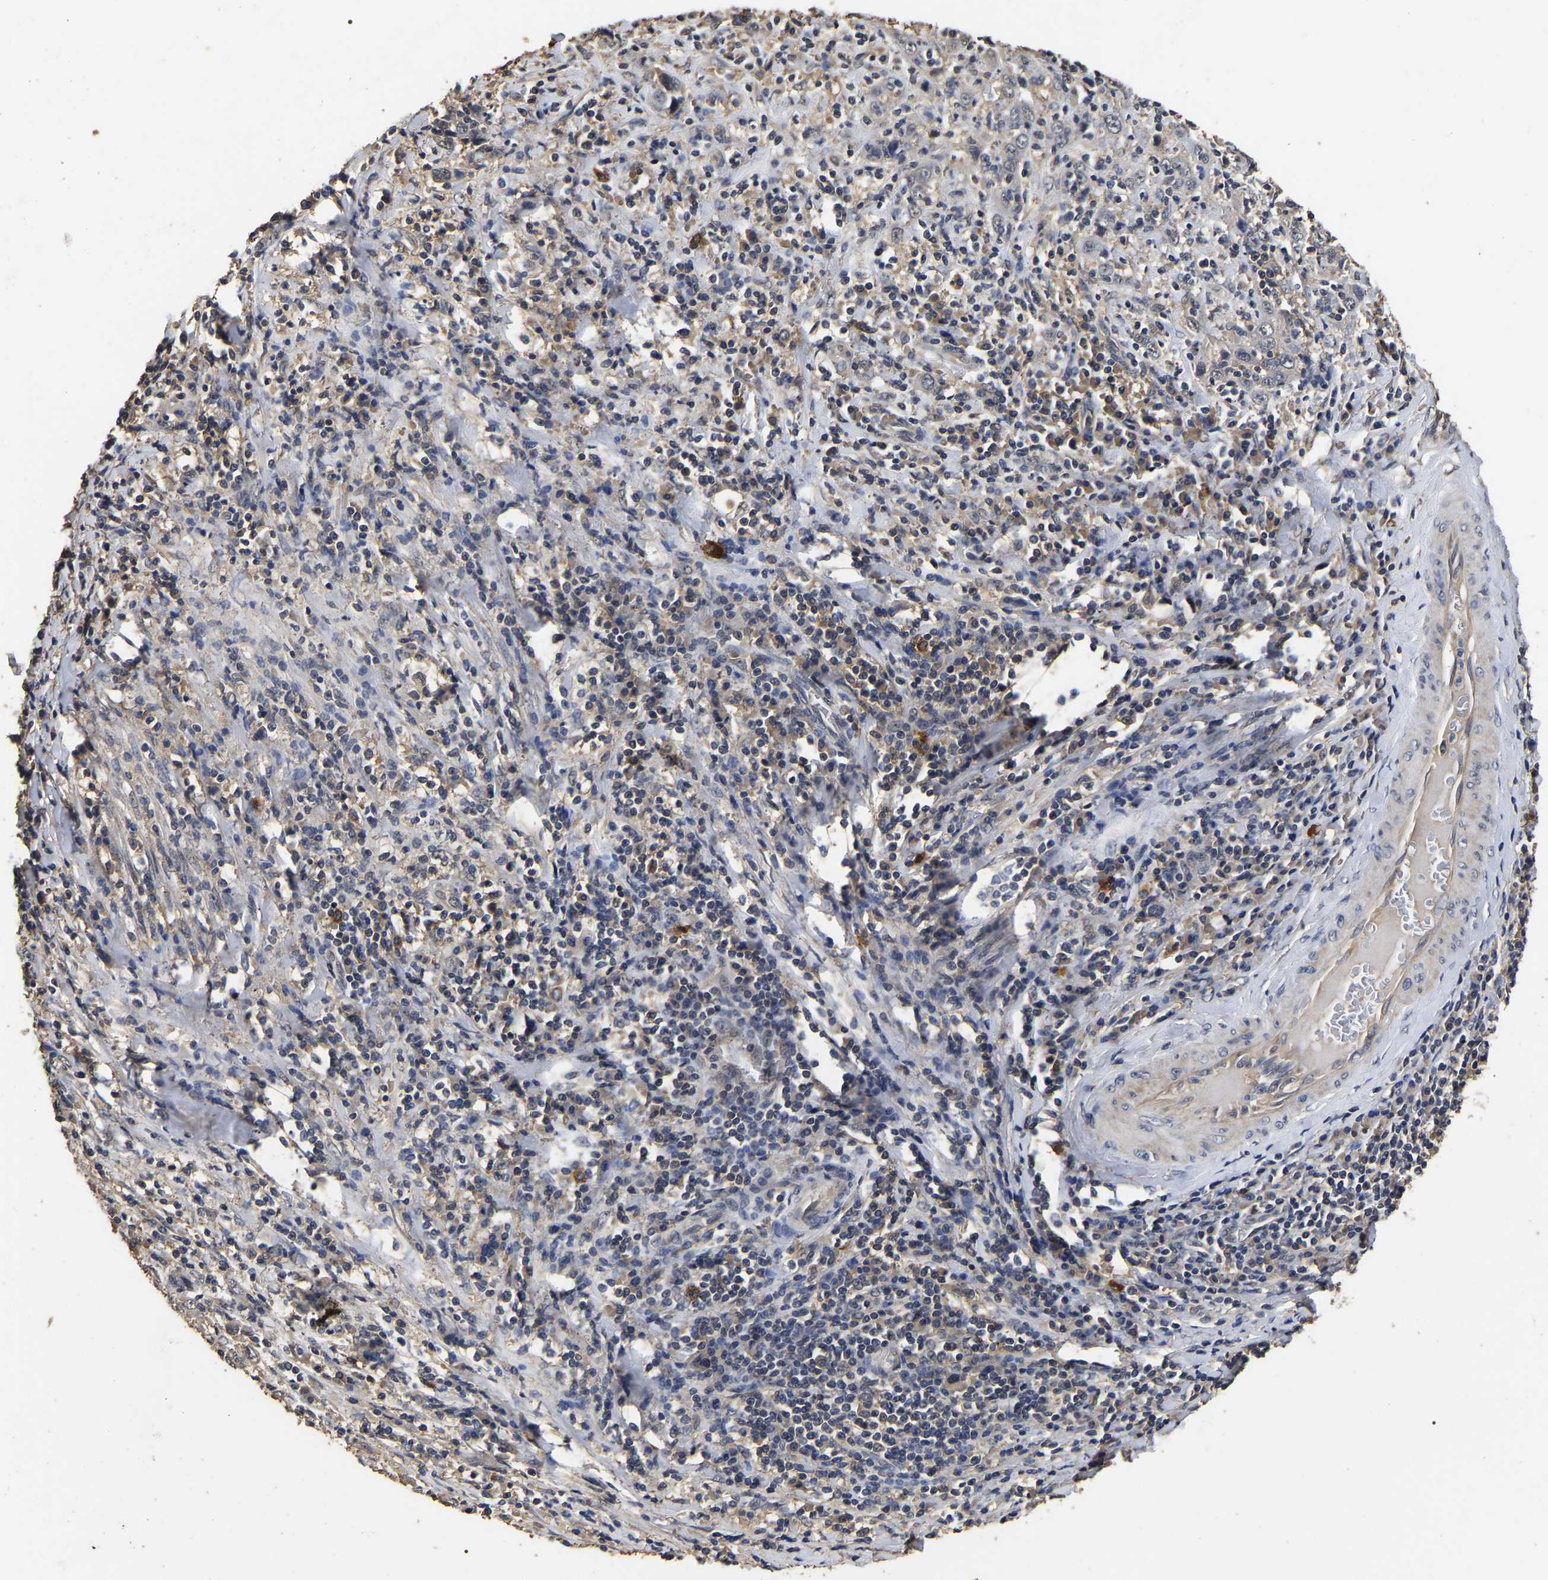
{"staining": {"intensity": "negative", "quantity": "none", "location": "none"}, "tissue": "cervical cancer", "cell_type": "Tumor cells", "image_type": "cancer", "snomed": [{"axis": "morphology", "description": "Squamous cell carcinoma, NOS"}, {"axis": "topography", "description": "Cervix"}], "caption": "IHC micrograph of human cervical cancer stained for a protein (brown), which exhibits no expression in tumor cells.", "gene": "STK32C", "patient": {"sex": "female", "age": 46}}